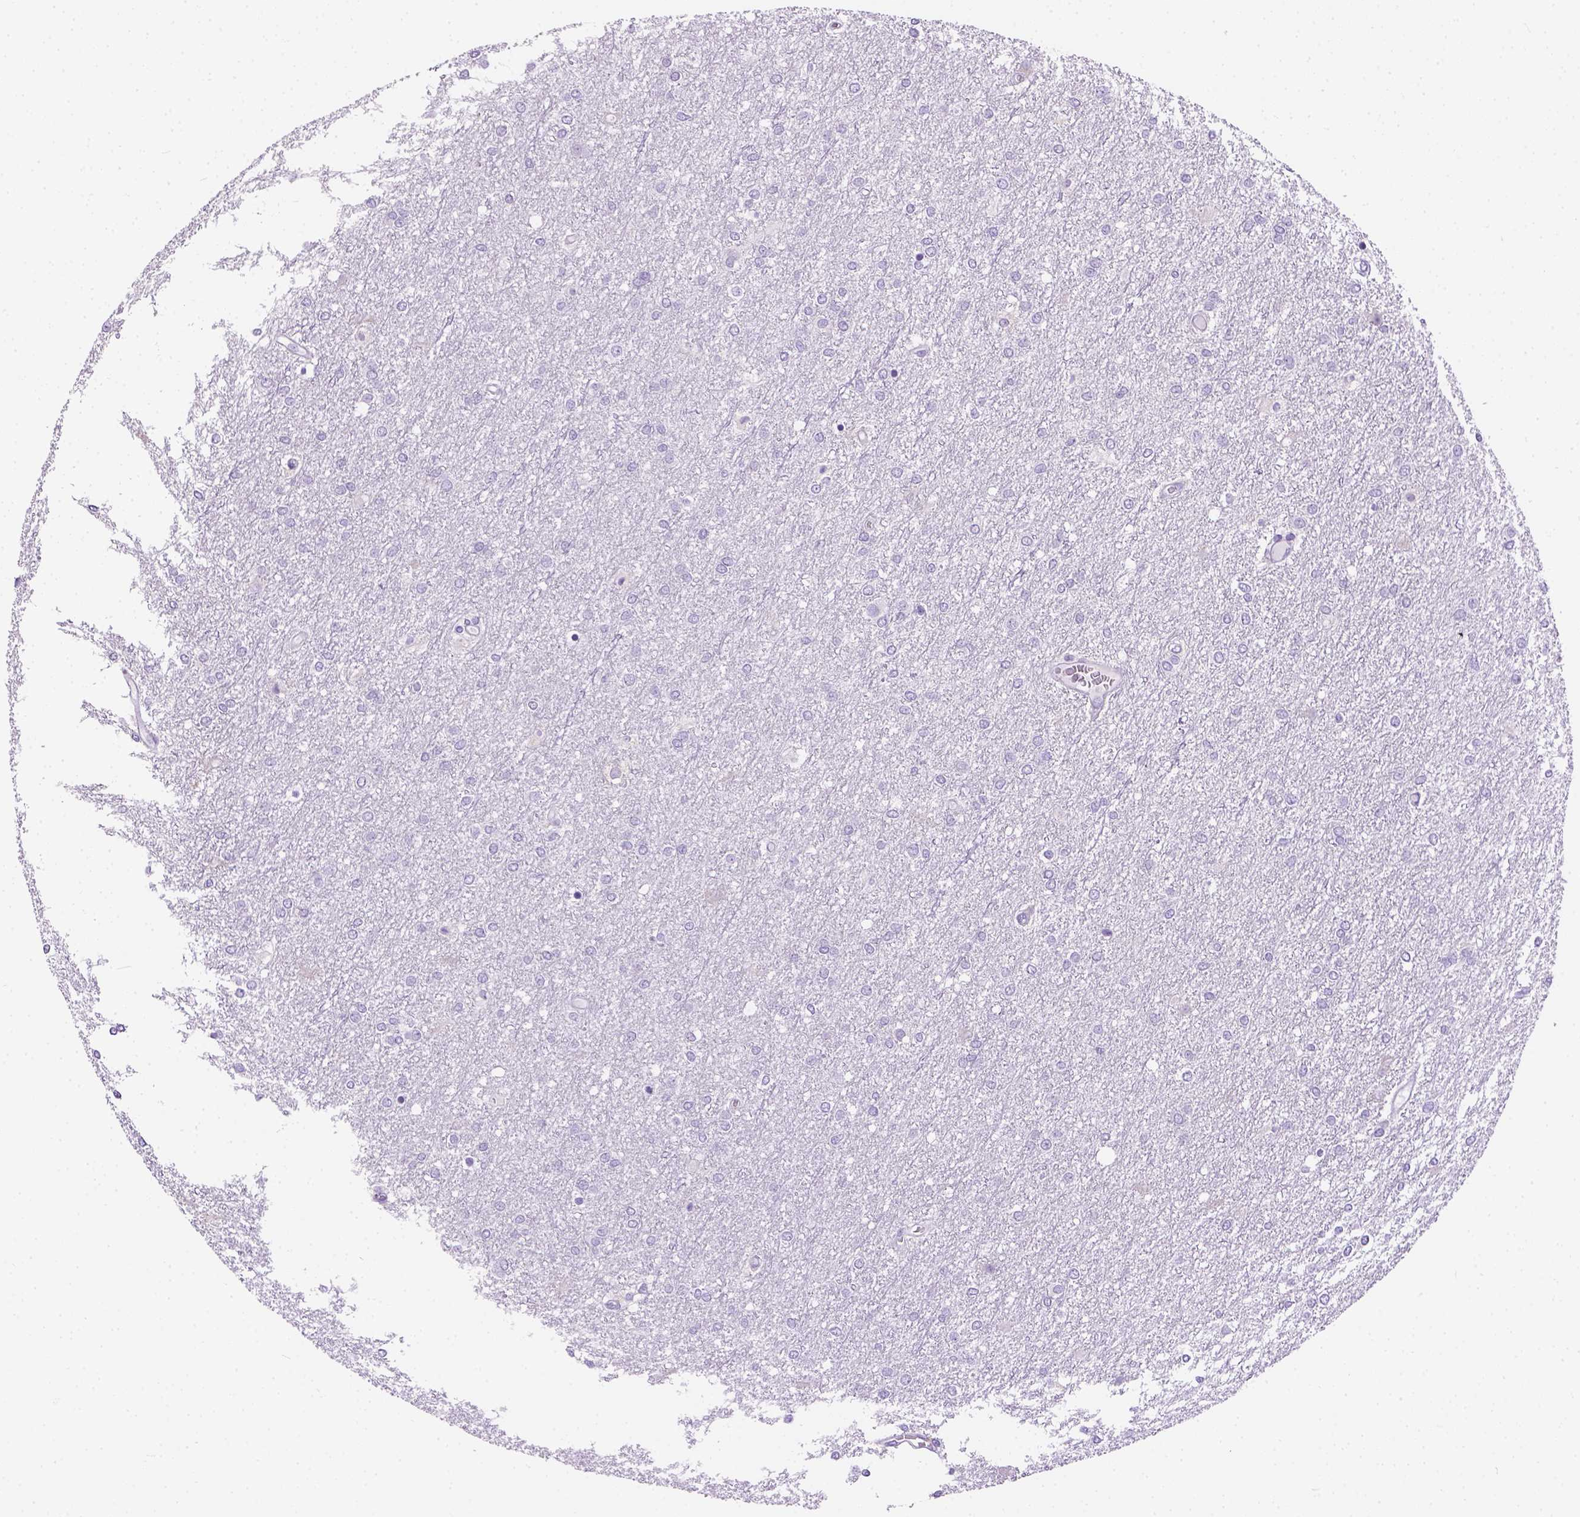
{"staining": {"intensity": "negative", "quantity": "none", "location": "none"}, "tissue": "glioma", "cell_type": "Tumor cells", "image_type": "cancer", "snomed": [{"axis": "morphology", "description": "Glioma, malignant, High grade"}, {"axis": "topography", "description": "Brain"}], "caption": "Immunohistochemistry (IHC) photomicrograph of neoplastic tissue: human malignant glioma (high-grade) stained with DAB (3,3'-diaminobenzidine) displays no significant protein expression in tumor cells.", "gene": "TMEM38A", "patient": {"sex": "female", "age": 61}}